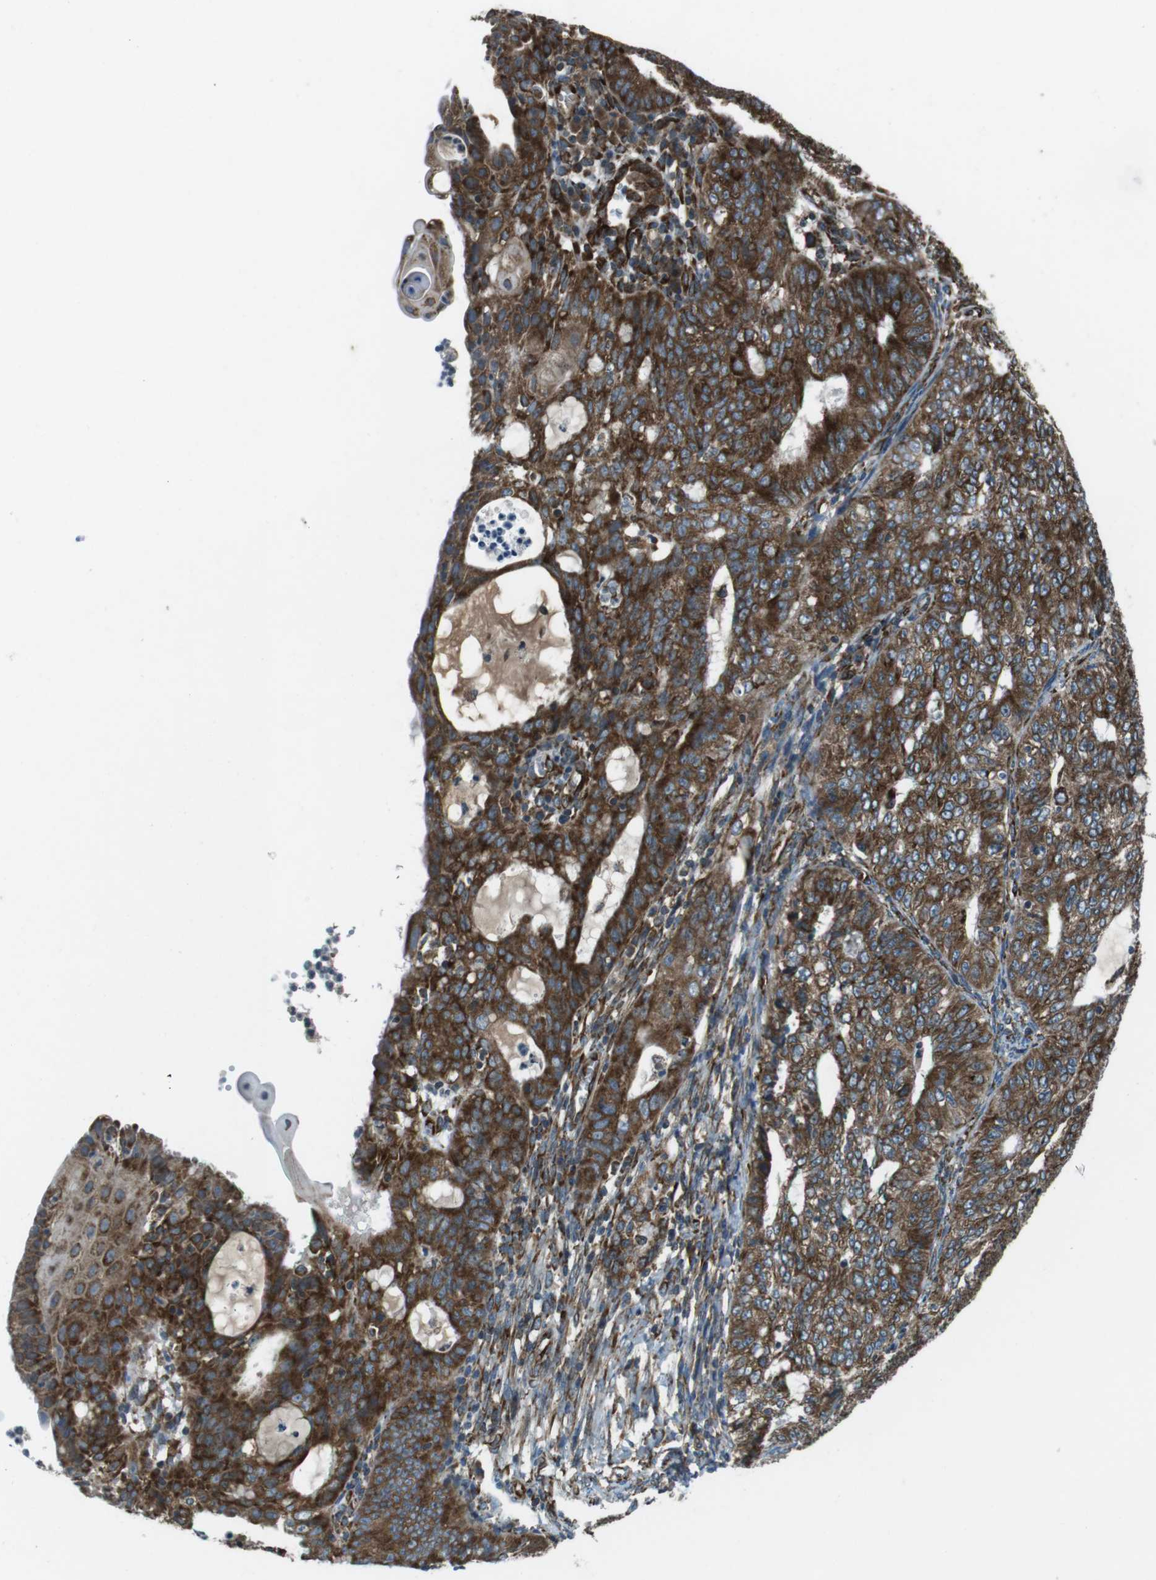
{"staining": {"intensity": "strong", "quantity": ">75%", "location": "cytoplasmic/membranous"}, "tissue": "endometrial cancer", "cell_type": "Tumor cells", "image_type": "cancer", "snomed": [{"axis": "morphology", "description": "Adenocarcinoma, NOS"}, {"axis": "topography", "description": "Endometrium"}], "caption": "A high amount of strong cytoplasmic/membranous staining is present in about >75% of tumor cells in endometrial cancer (adenocarcinoma) tissue.", "gene": "KTN1", "patient": {"sex": "female", "age": 32}}